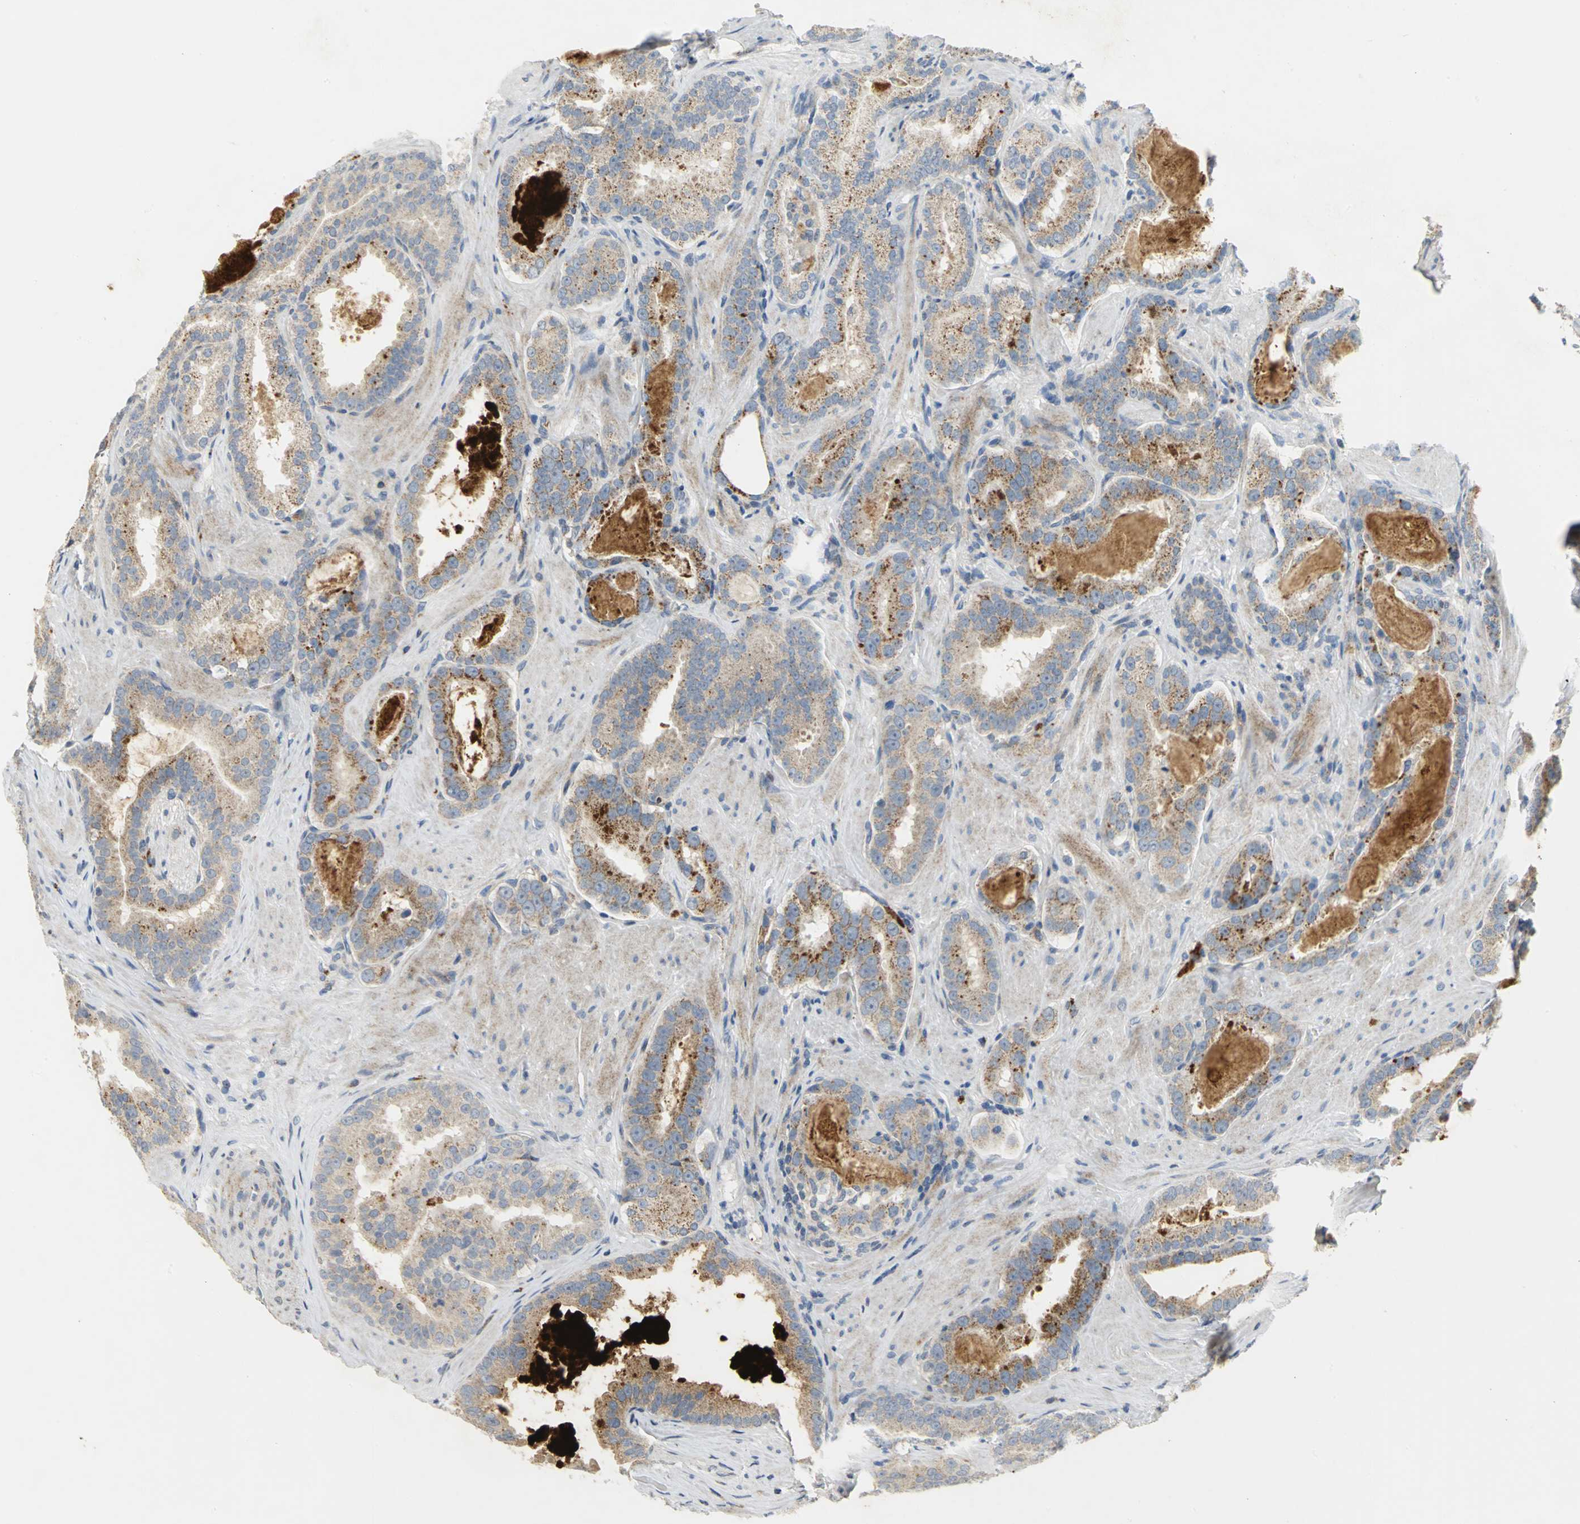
{"staining": {"intensity": "moderate", "quantity": "25%-75%", "location": "cytoplasmic/membranous"}, "tissue": "prostate cancer", "cell_type": "Tumor cells", "image_type": "cancer", "snomed": [{"axis": "morphology", "description": "Adenocarcinoma, Low grade"}, {"axis": "topography", "description": "Prostate"}], "caption": "Protein expression analysis of human prostate adenocarcinoma (low-grade) reveals moderate cytoplasmic/membranous positivity in about 25%-75% of tumor cells.", "gene": "SPPL2B", "patient": {"sex": "male", "age": 59}}